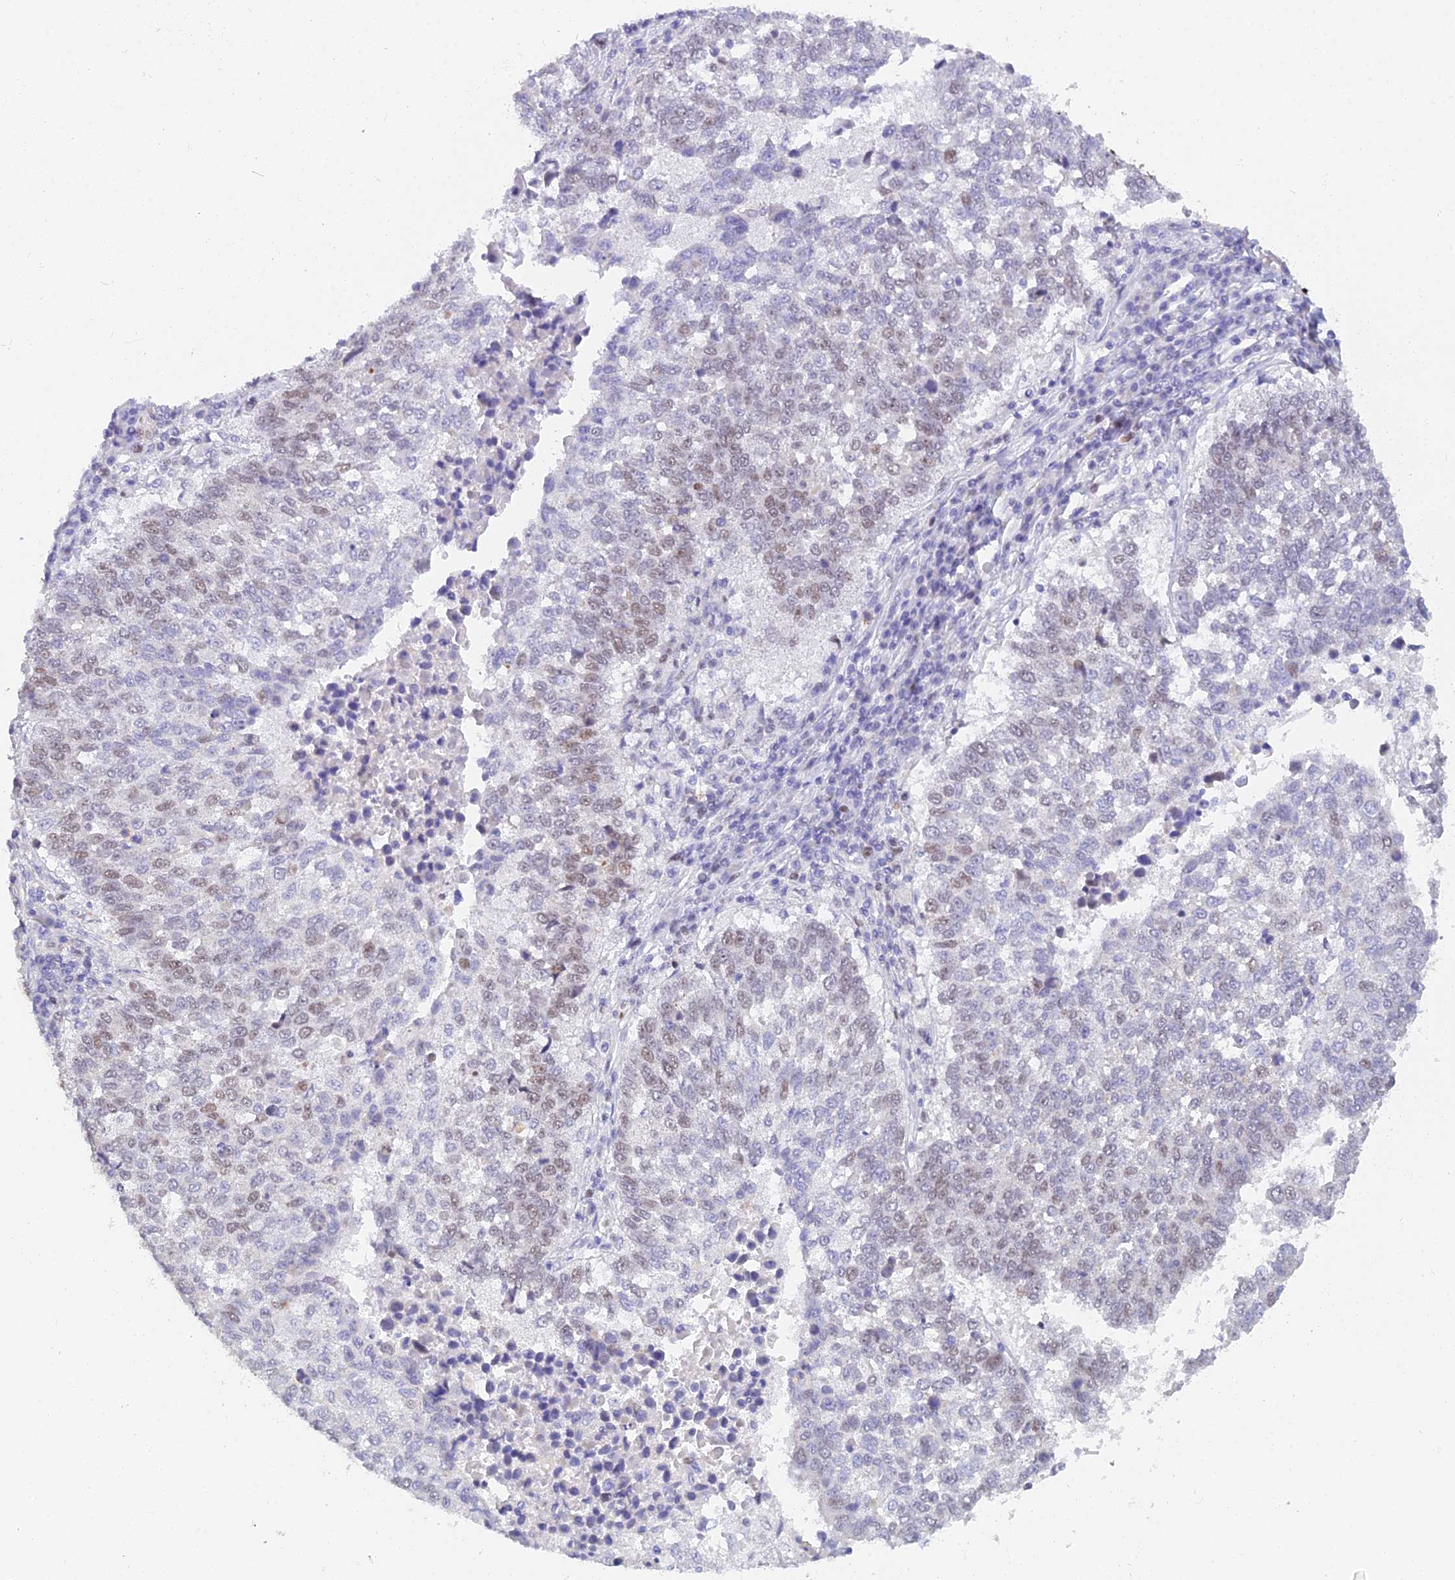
{"staining": {"intensity": "weak", "quantity": "<25%", "location": "nuclear"}, "tissue": "lung cancer", "cell_type": "Tumor cells", "image_type": "cancer", "snomed": [{"axis": "morphology", "description": "Squamous cell carcinoma, NOS"}, {"axis": "topography", "description": "Lung"}], "caption": "IHC histopathology image of squamous cell carcinoma (lung) stained for a protein (brown), which exhibits no expression in tumor cells.", "gene": "MCM2", "patient": {"sex": "male", "age": 73}}